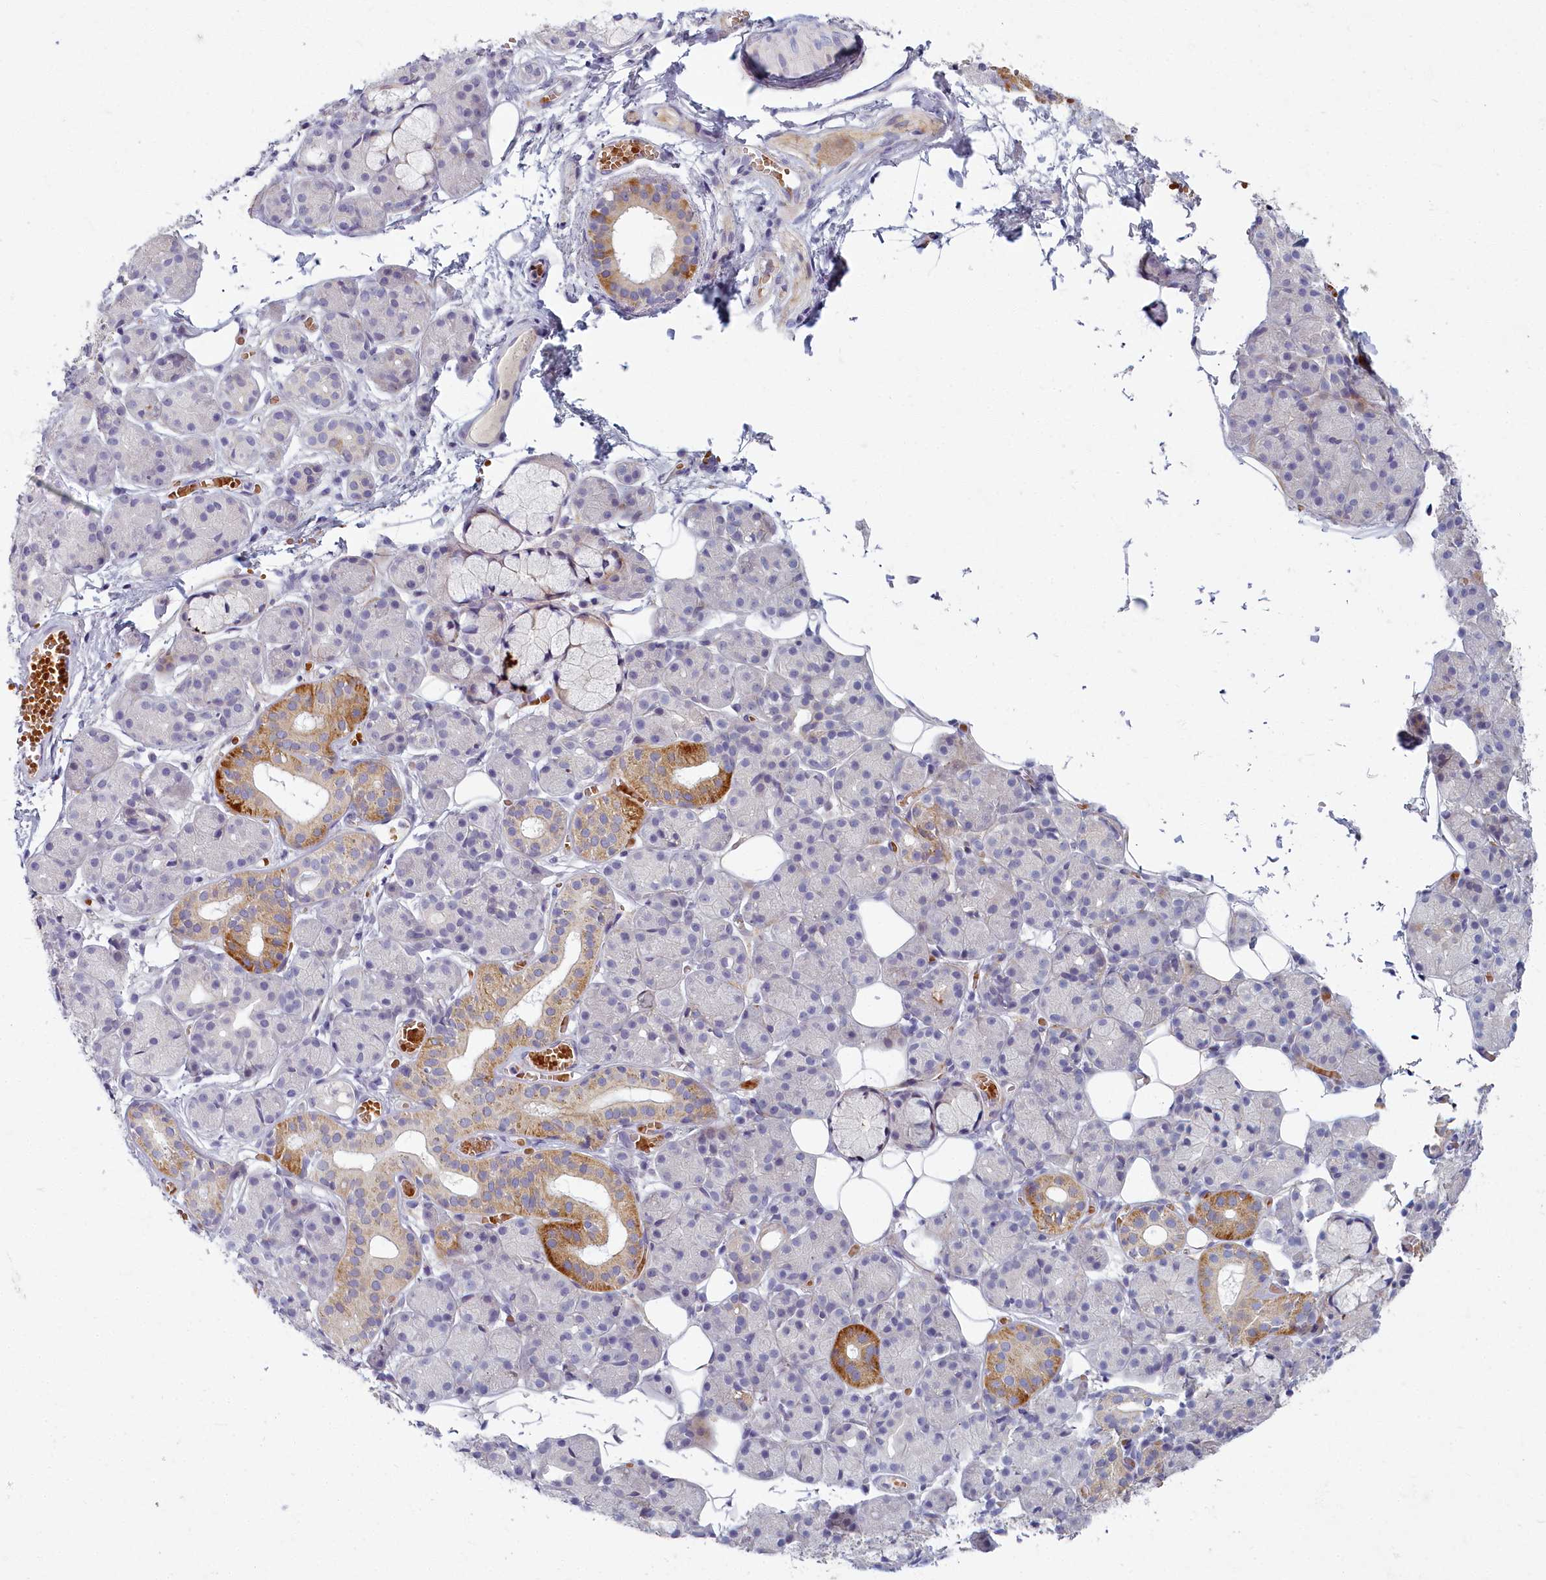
{"staining": {"intensity": "strong", "quantity": "<25%", "location": "cytoplasmic/membranous"}, "tissue": "salivary gland", "cell_type": "Glandular cells", "image_type": "normal", "snomed": [{"axis": "morphology", "description": "Normal tissue, NOS"}, {"axis": "topography", "description": "Salivary gland"}], "caption": "This image shows benign salivary gland stained with IHC to label a protein in brown. The cytoplasmic/membranous of glandular cells show strong positivity for the protein. Nuclei are counter-stained blue.", "gene": "ARL15", "patient": {"sex": "male", "age": 63}}